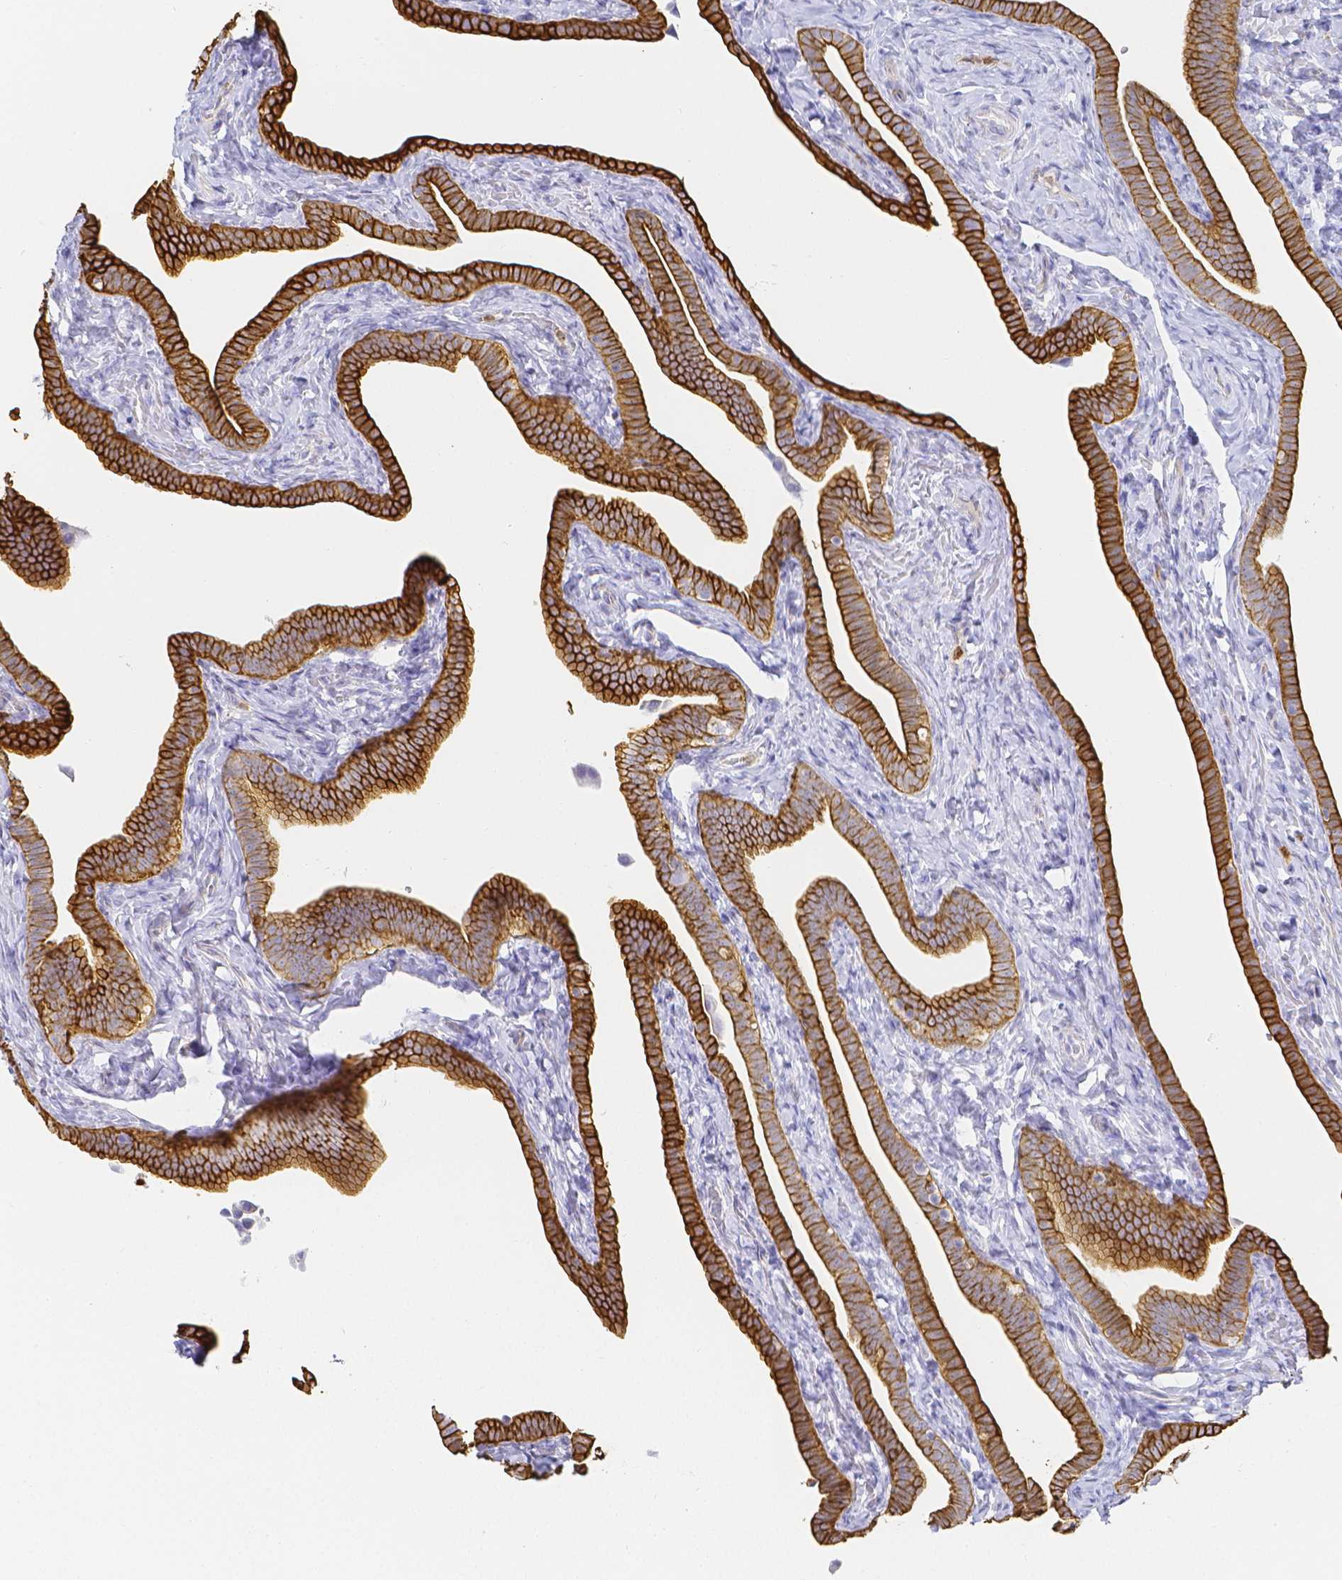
{"staining": {"intensity": "strong", "quantity": ">75%", "location": "cytoplasmic/membranous"}, "tissue": "fallopian tube", "cell_type": "Glandular cells", "image_type": "normal", "snomed": [{"axis": "morphology", "description": "Normal tissue, NOS"}, {"axis": "topography", "description": "Fallopian tube"}], "caption": "Protein expression by immunohistochemistry (IHC) reveals strong cytoplasmic/membranous positivity in approximately >75% of glandular cells in normal fallopian tube.", "gene": "SMURF1", "patient": {"sex": "female", "age": 69}}